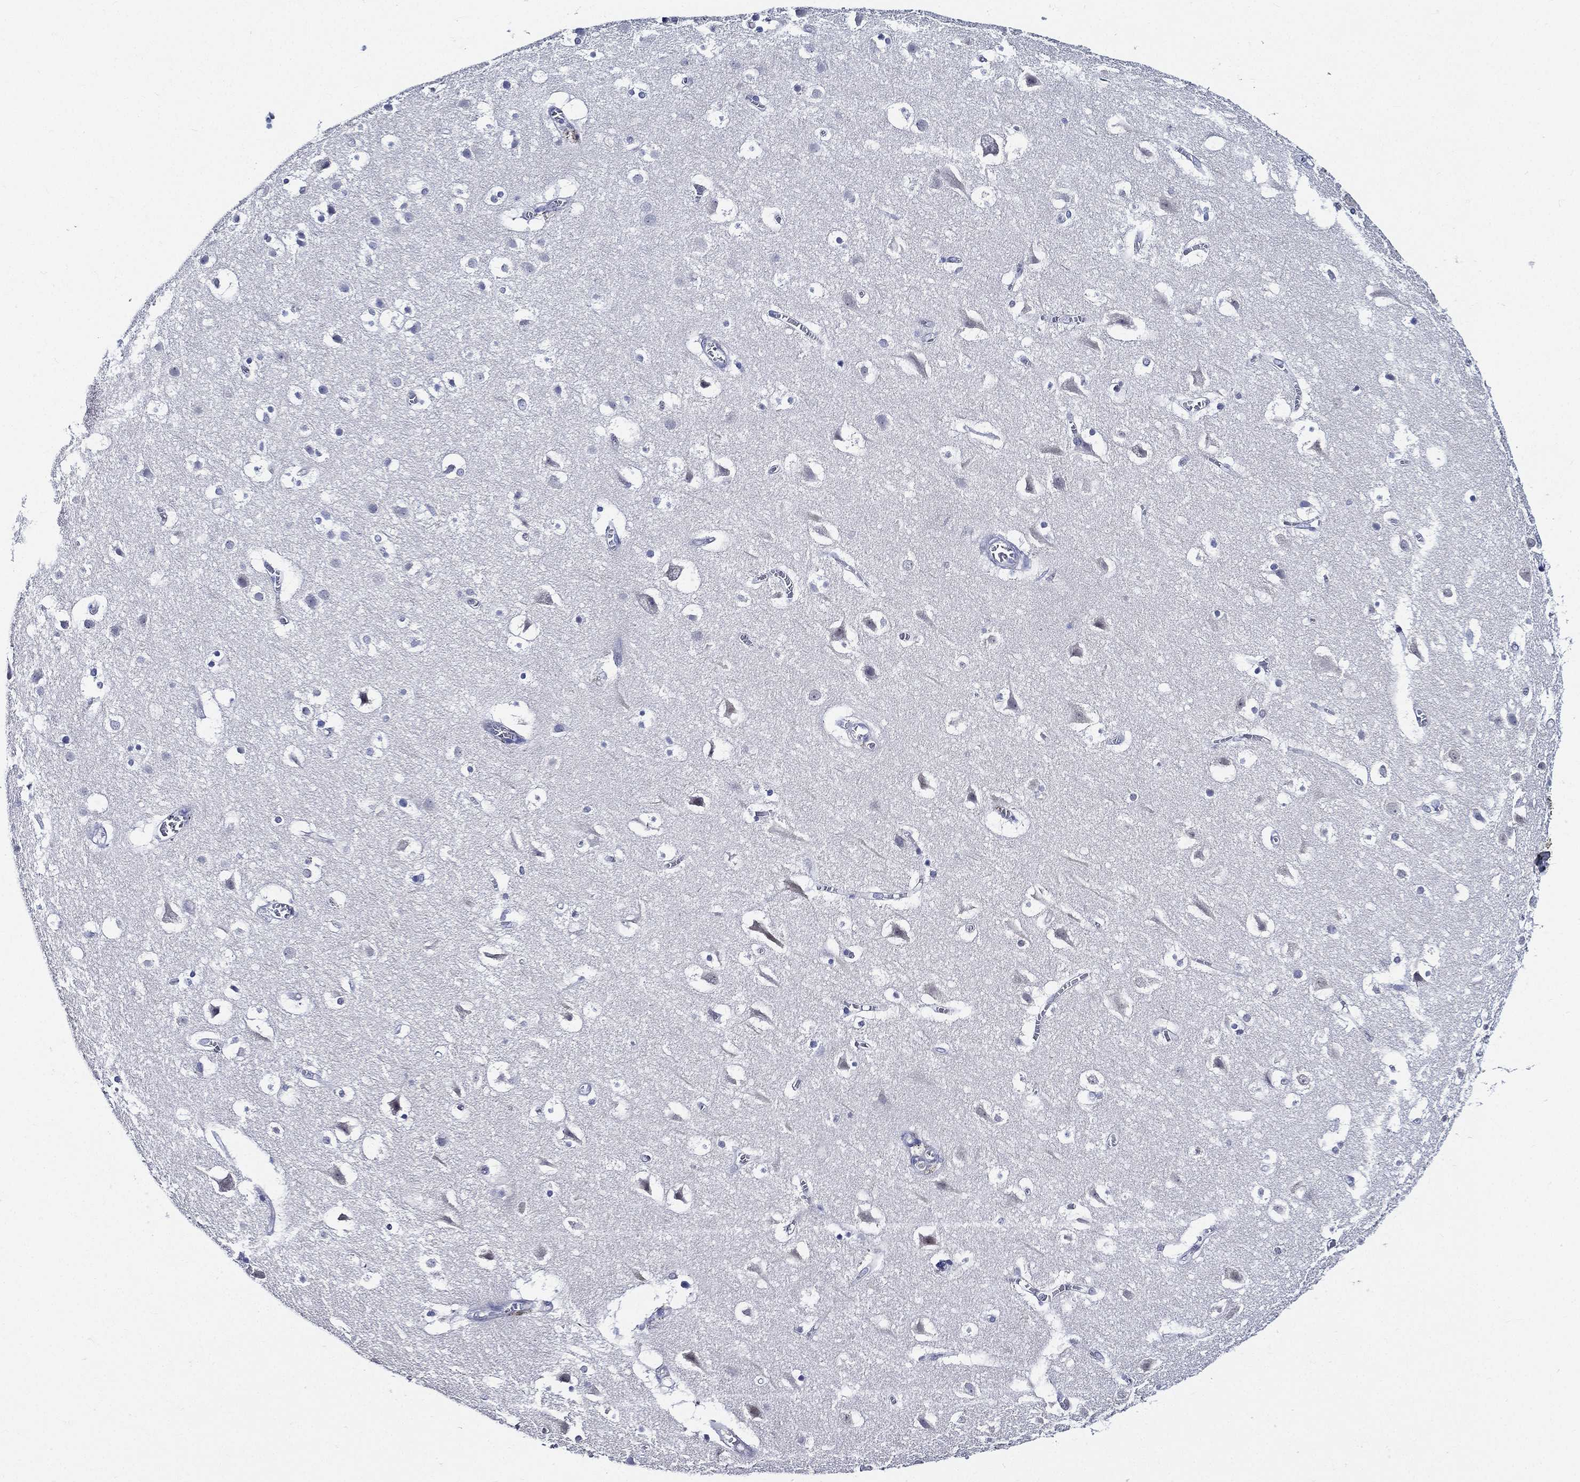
{"staining": {"intensity": "negative", "quantity": "none", "location": "none"}, "tissue": "cerebral cortex", "cell_type": "Endothelial cells", "image_type": "normal", "snomed": [{"axis": "morphology", "description": "Normal tissue, NOS"}, {"axis": "topography", "description": "Cerebral cortex"}], "caption": "Immunohistochemistry histopathology image of normal human cerebral cortex stained for a protein (brown), which exhibits no staining in endothelial cells.", "gene": "NEDD9", "patient": {"sex": "male", "age": 59}}